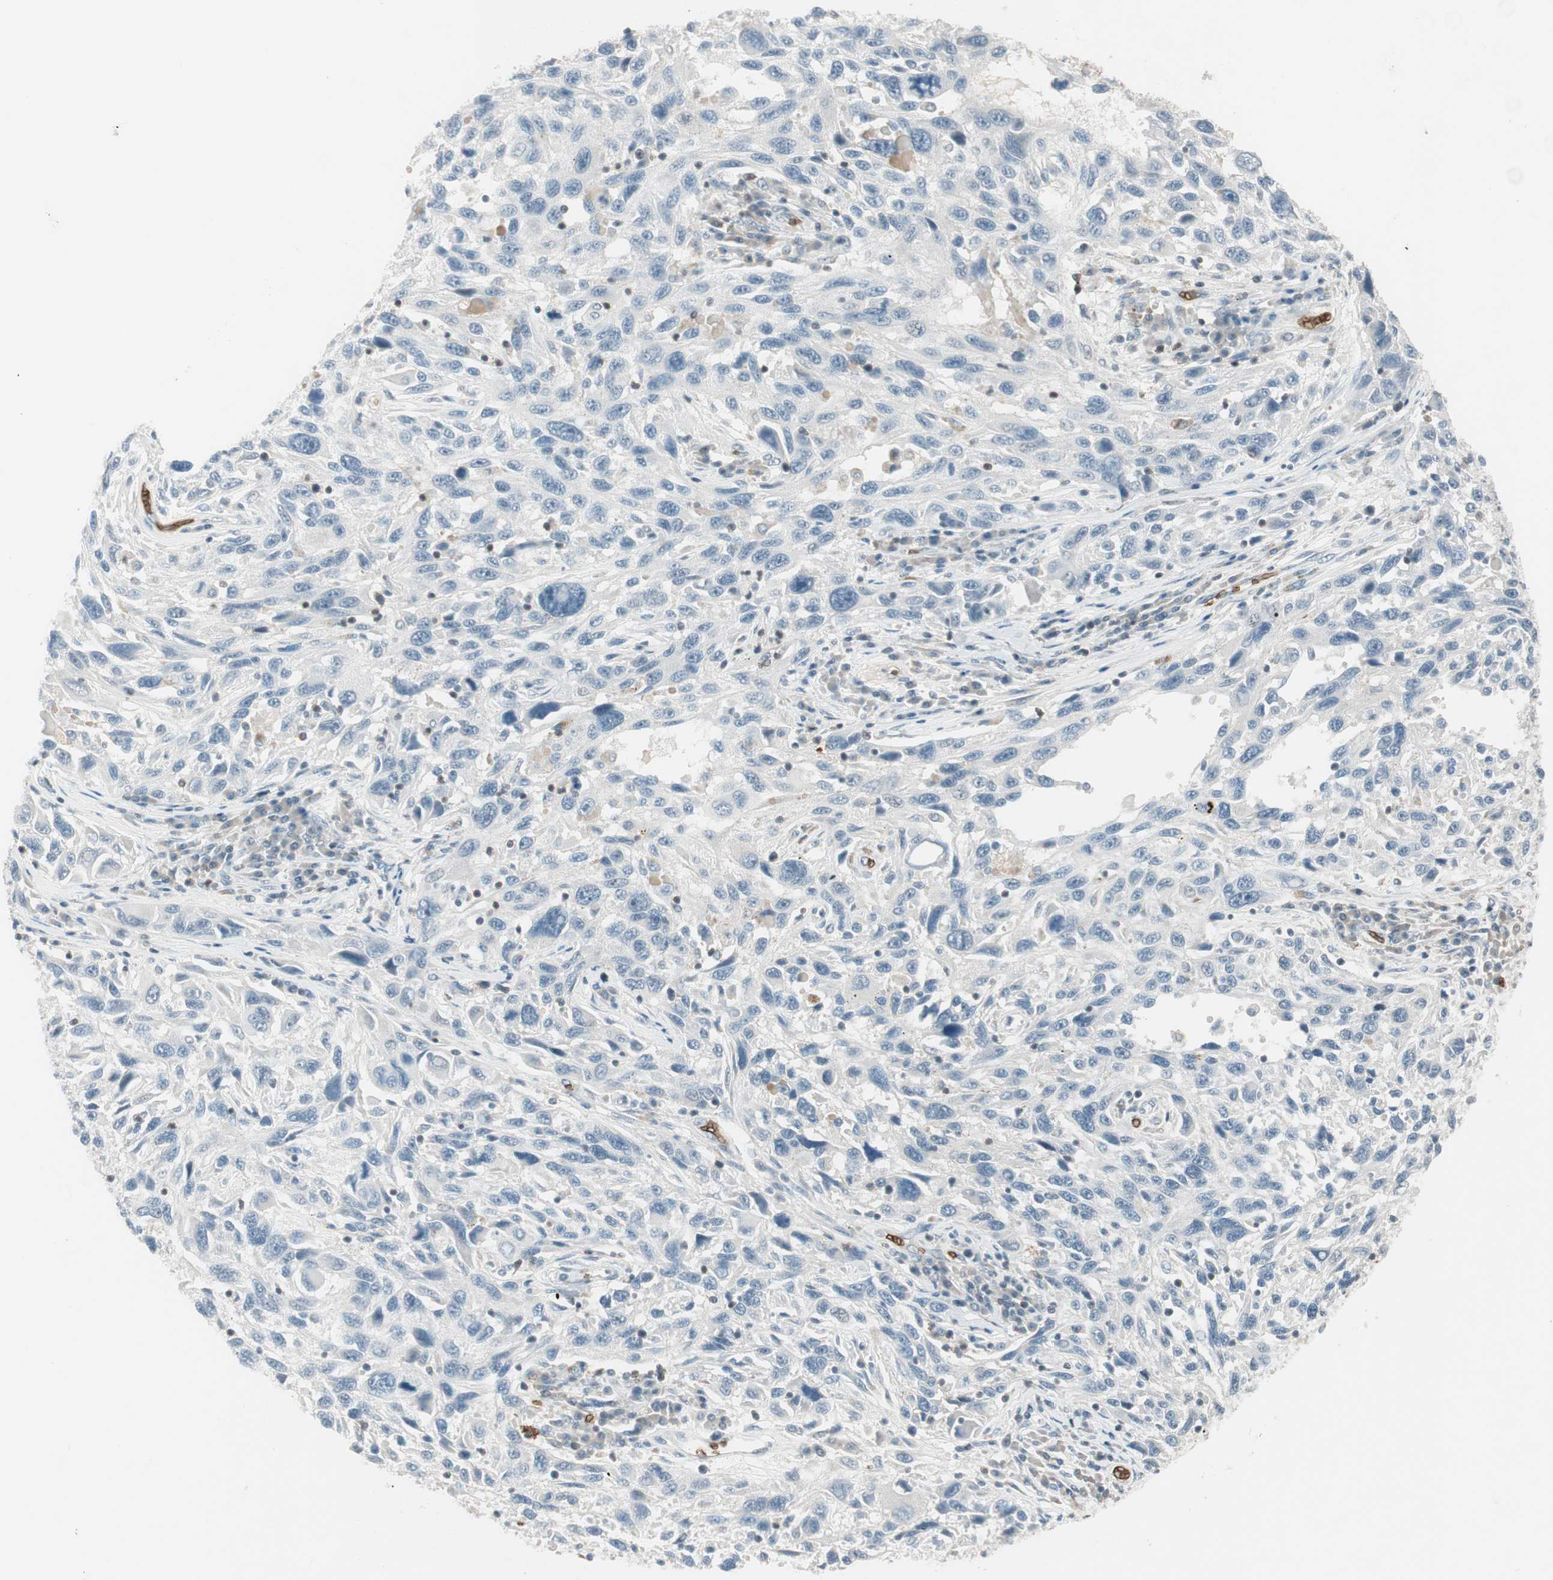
{"staining": {"intensity": "negative", "quantity": "none", "location": "none"}, "tissue": "melanoma", "cell_type": "Tumor cells", "image_type": "cancer", "snomed": [{"axis": "morphology", "description": "Malignant melanoma, NOS"}, {"axis": "topography", "description": "Skin"}], "caption": "This is an immunohistochemistry image of malignant melanoma. There is no positivity in tumor cells.", "gene": "MAP4K1", "patient": {"sex": "male", "age": 53}}